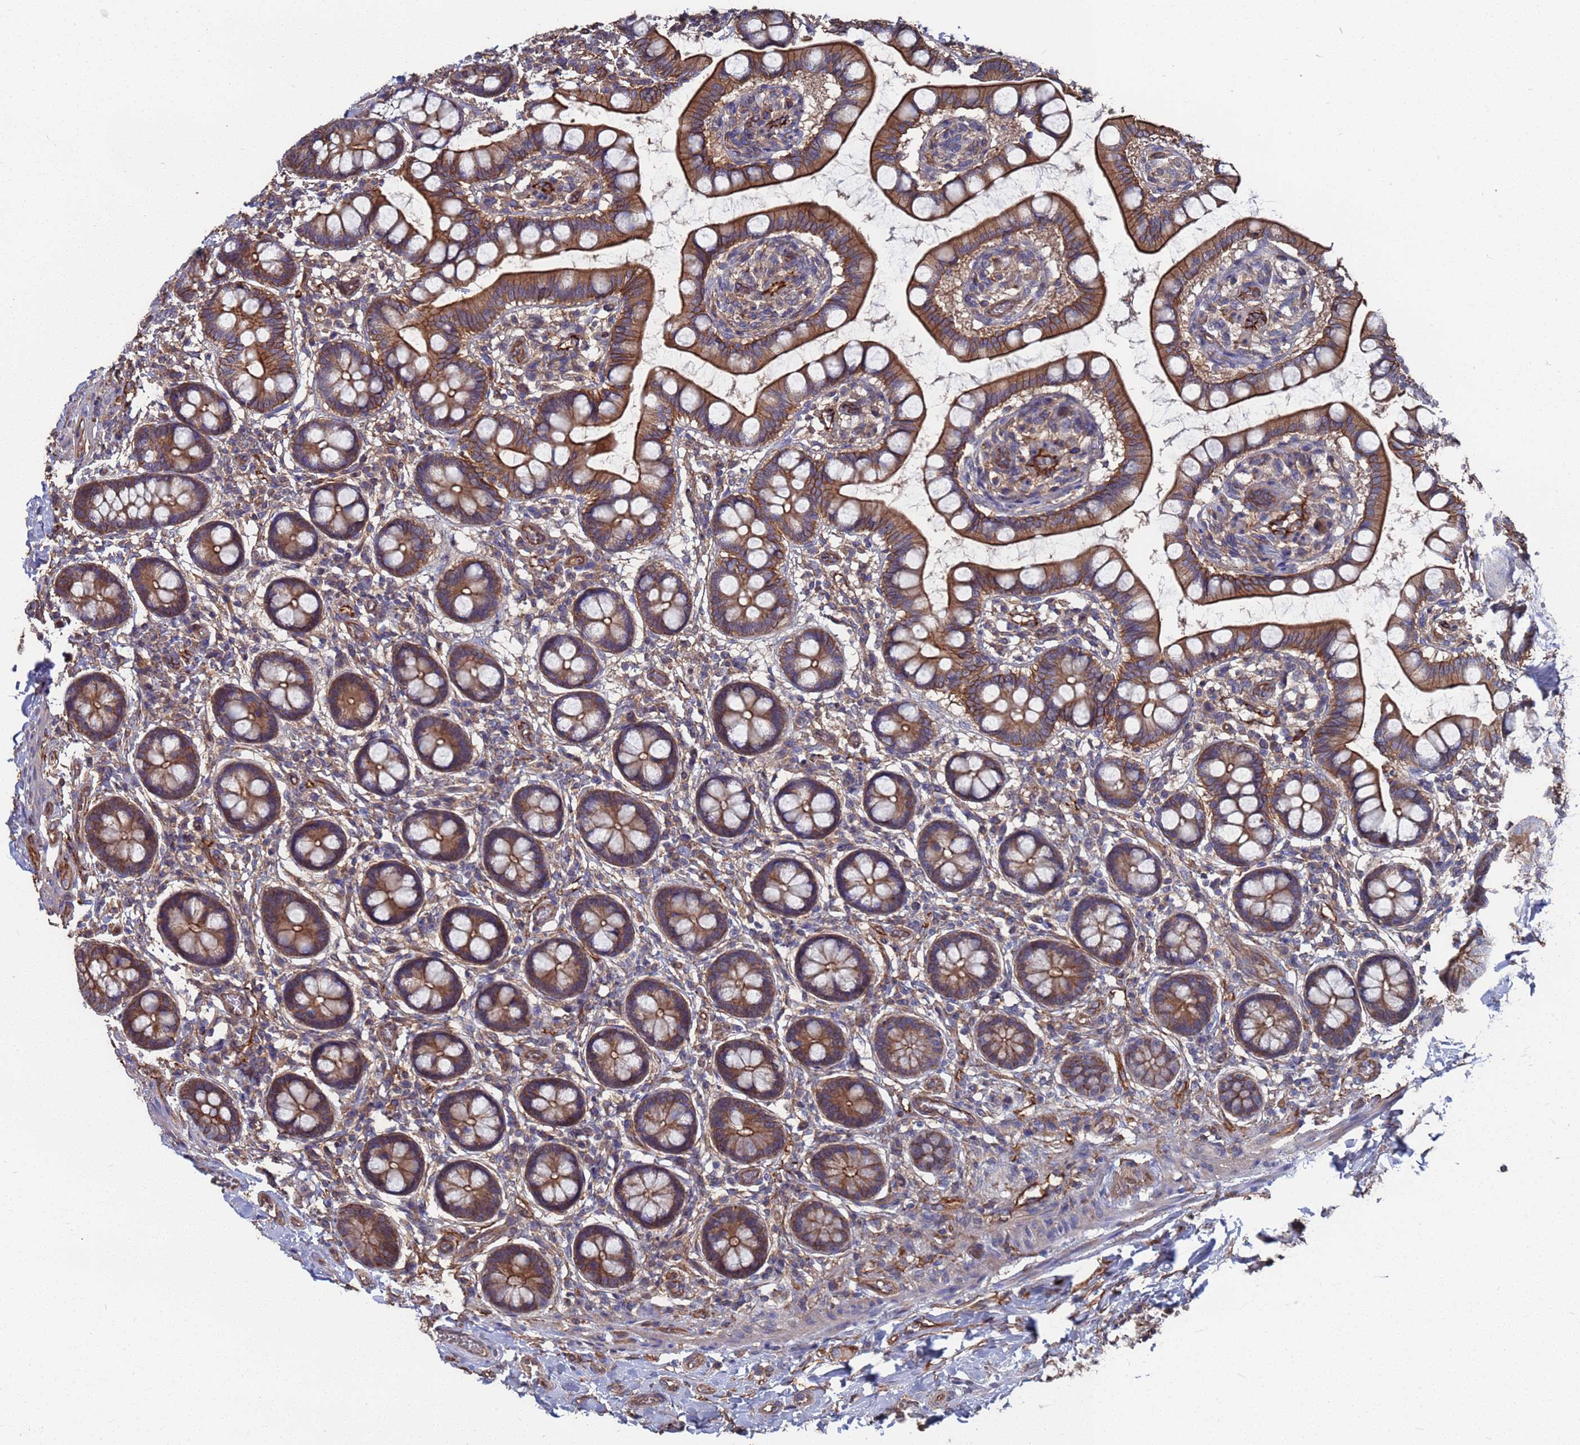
{"staining": {"intensity": "strong", "quantity": ">75%", "location": "cytoplasmic/membranous"}, "tissue": "small intestine", "cell_type": "Glandular cells", "image_type": "normal", "snomed": [{"axis": "morphology", "description": "Normal tissue, NOS"}, {"axis": "topography", "description": "Small intestine"}], "caption": "Protein staining of unremarkable small intestine demonstrates strong cytoplasmic/membranous expression in about >75% of glandular cells.", "gene": "NDUFAF6", "patient": {"sex": "male", "age": 52}}